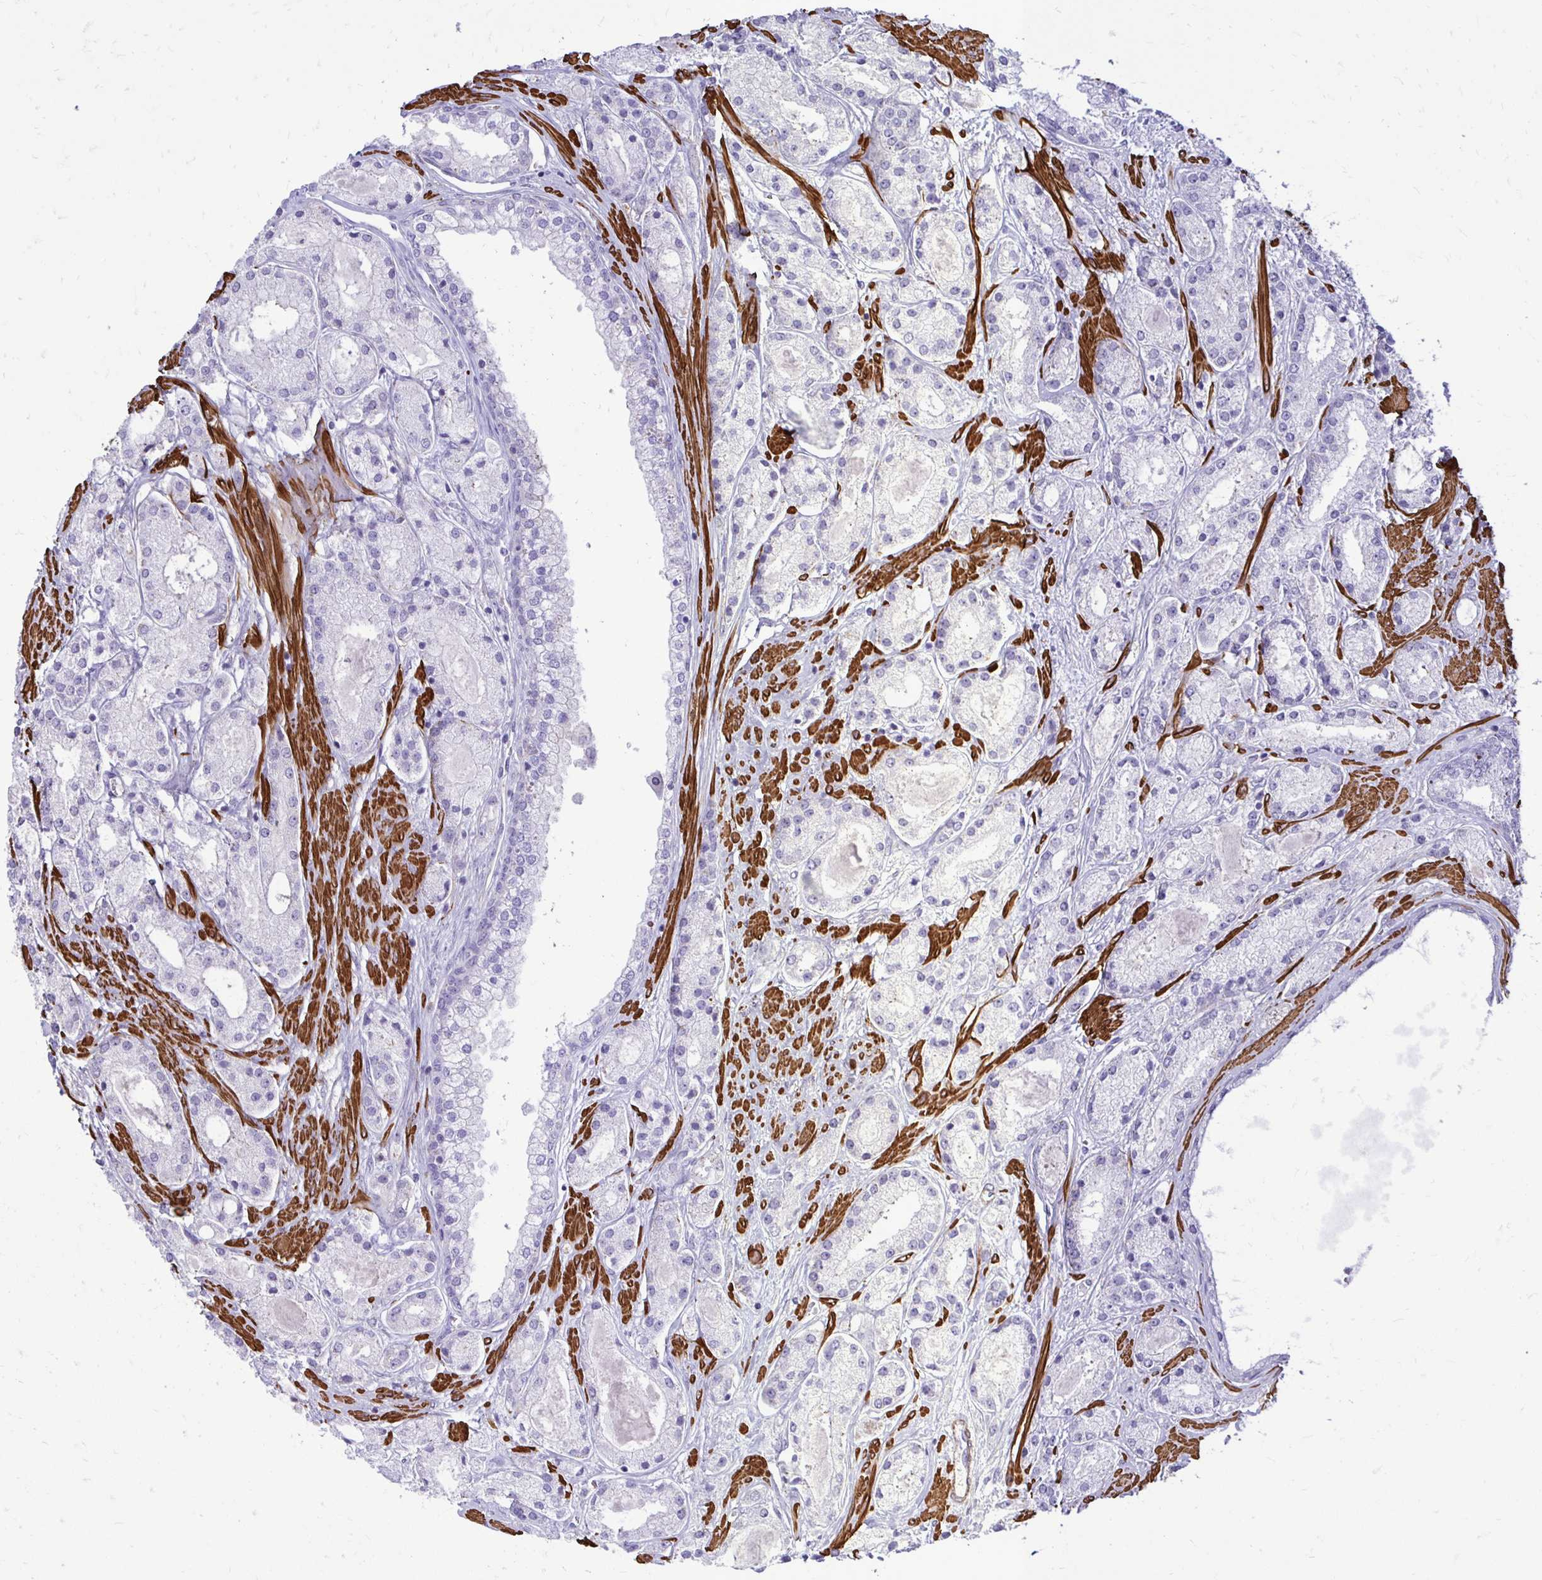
{"staining": {"intensity": "negative", "quantity": "none", "location": "none"}, "tissue": "prostate cancer", "cell_type": "Tumor cells", "image_type": "cancer", "snomed": [{"axis": "morphology", "description": "Adenocarcinoma, High grade"}, {"axis": "topography", "description": "Prostate"}], "caption": "The histopathology image reveals no significant staining in tumor cells of prostate adenocarcinoma (high-grade).", "gene": "CTPS1", "patient": {"sex": "male", "age": 67}}